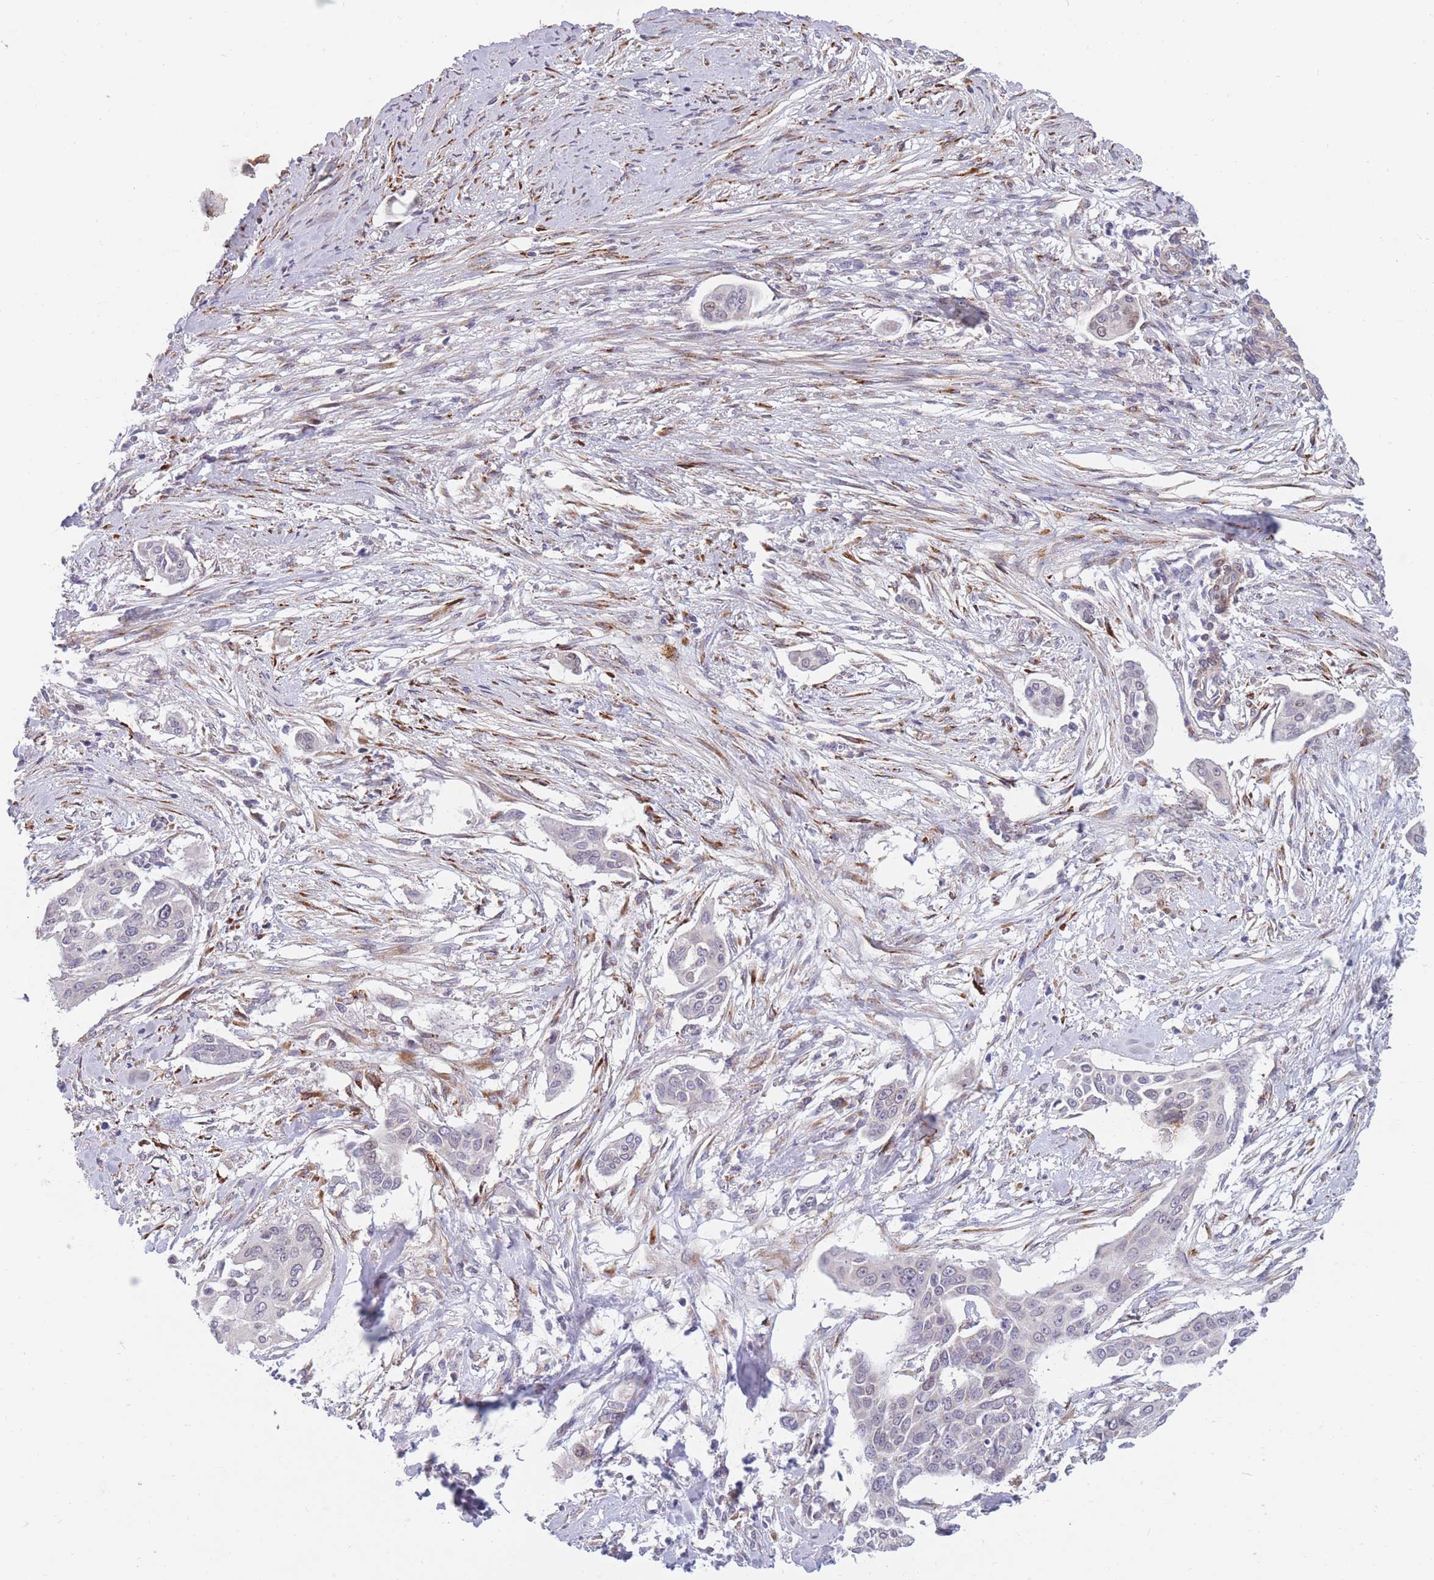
{"staining": {"intensity": "negative", "quantity": "none", "location": "none"}, "tissue": "cervical cancer", "cell_type": "Tumor cells", "image_type": "cancer", "snomed": [{"axis": "morphology", "description": "Squamous cell carcinoma, NOS"}, {"axis": "topography", "description": "Cervix"}], "caption": "Immunohistochemical staining of squamous cell carcinoma (cervical) exhibits no significant expression in tumor cells.", "gene": "CCNQ", "patient": {"sex": "female", "age": 44}}